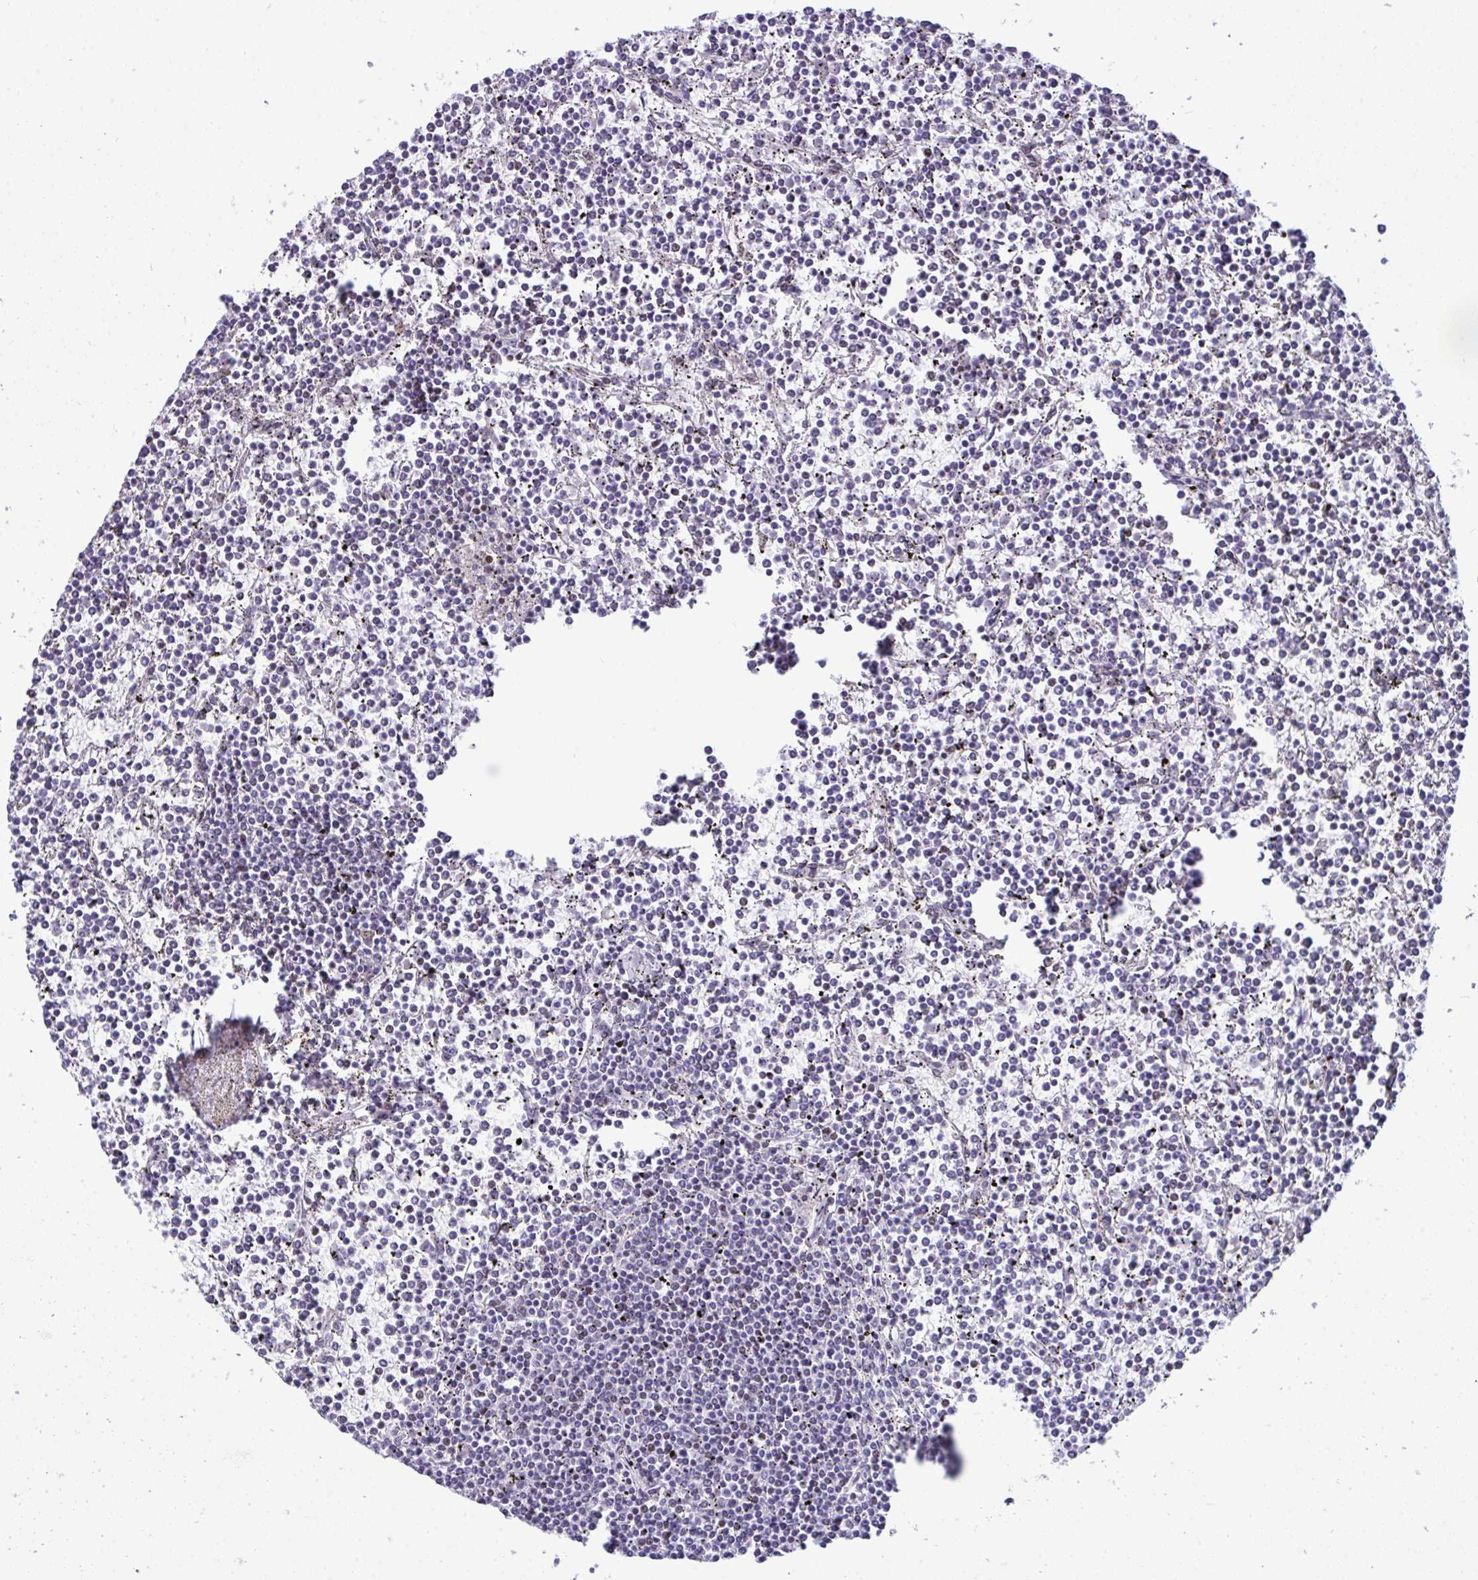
{"staining": {"intensity": "negative", "quantity": "none", "location": "none"}, "tissue": "lymphoma", "cell_type": "Tumor cells", "image_type": "cancer", "snomed": [{"axis": "morphology", "description": "Malignant lymphoma, non-Hodgkin's type, Low grade"}, {"axis": "topography", "description": "Spleen"}], "caption": "Lymphoma was stained to show a protein in brown. There is no significant expression in tumor cells.", "gene": "ZFHX3", "patient": {"sex": "female", "age": 19}}